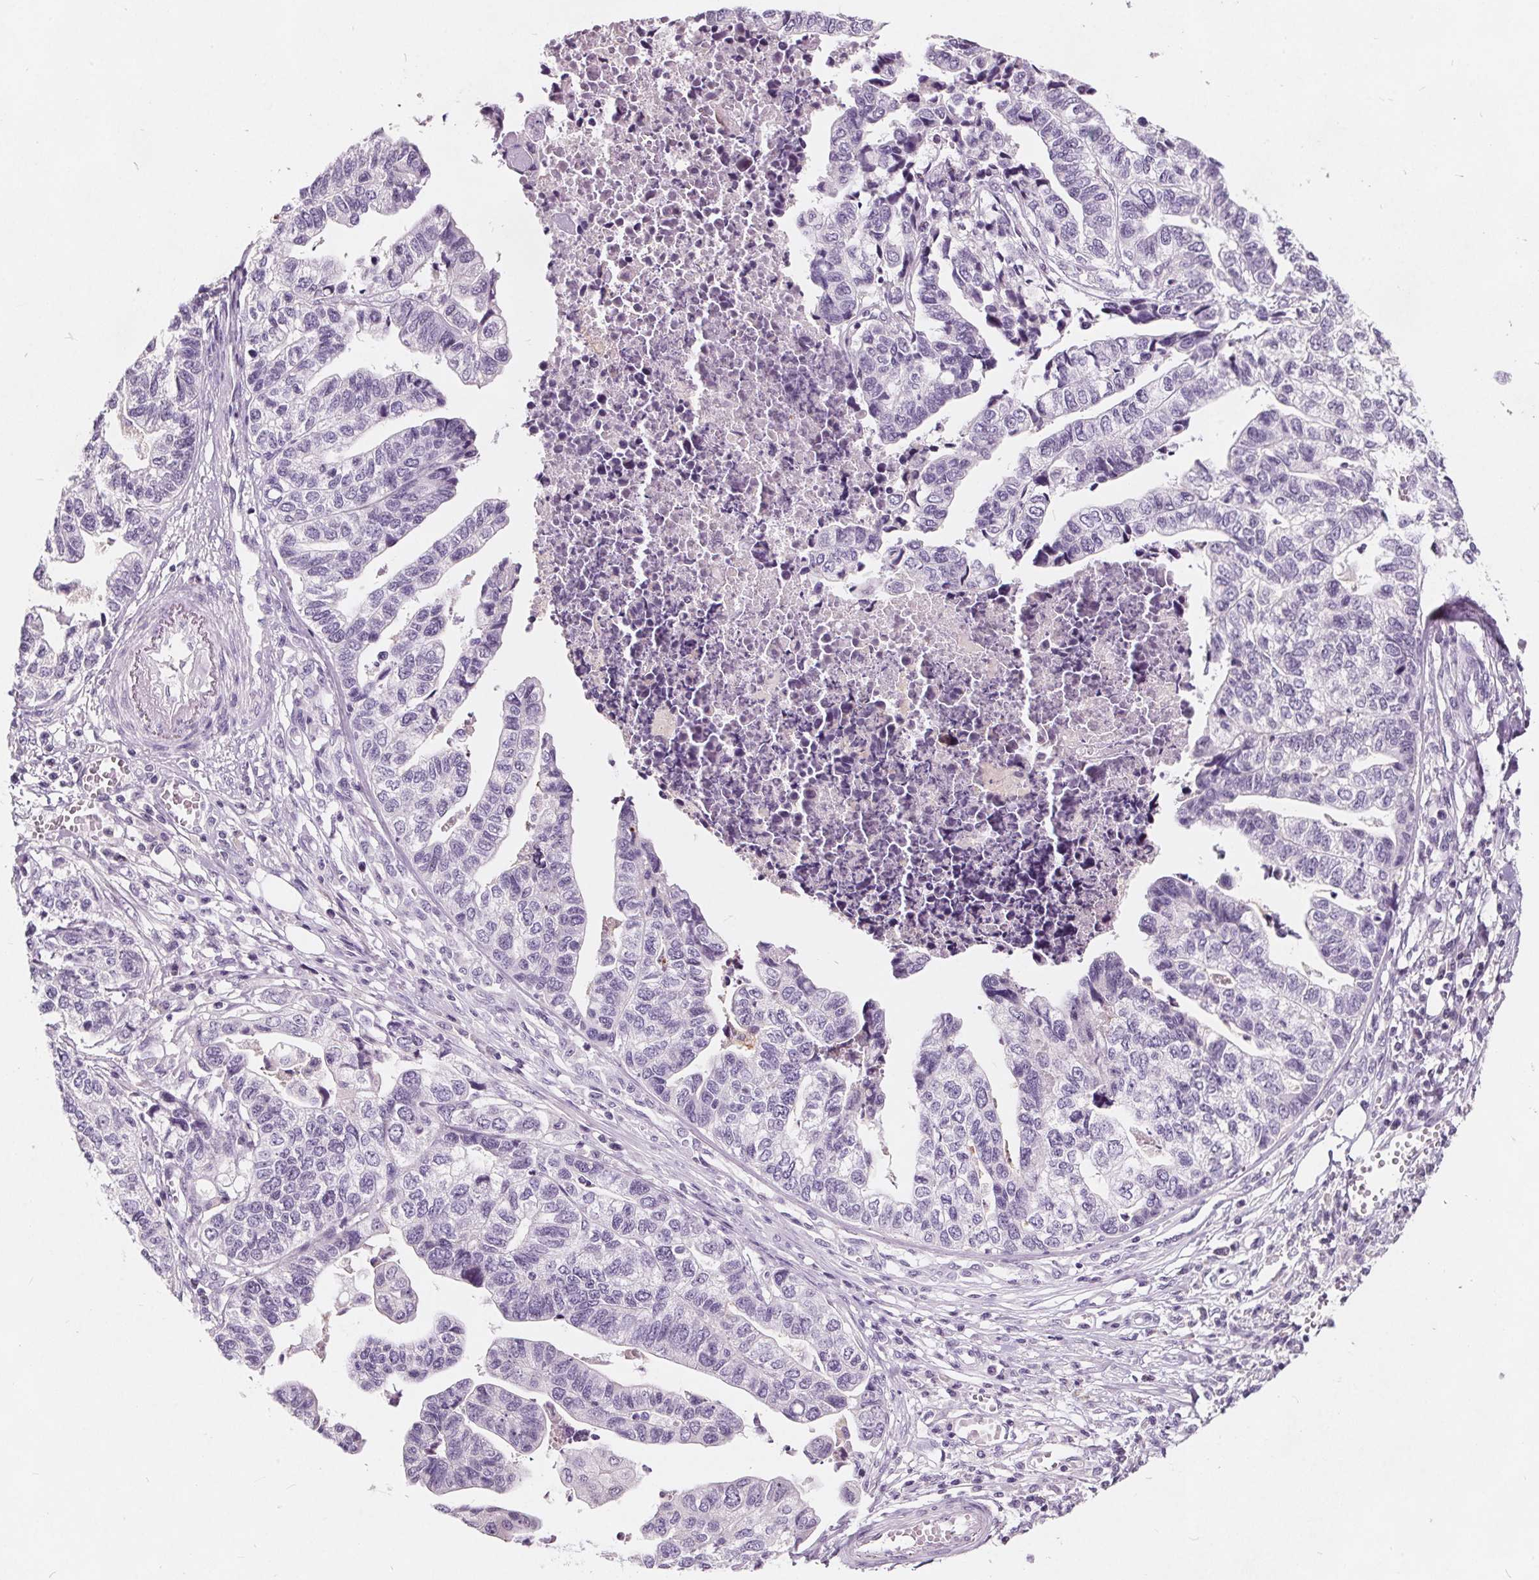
{"staining": {"intensity": "negative", "quantity": "none", "location": "none"}, "tissue": "stomach cancer", "cell_type": "Tumor cells", "image_type": "cancer", "snomed": [{"axis": "morphology", "description": "Adenocarcinoma, NOS"}, {"axis": "topography", "description": "Stomach, upper"}], "caption": "Immunohistochemistry (IHC) histopathology image of neoplastic tissue: human stomach cancer stained with DAB displays no significant protein positivity in tumor cells.", "gene": "PLA2G2E", "patient": {"sex": "female", "age": 67}}